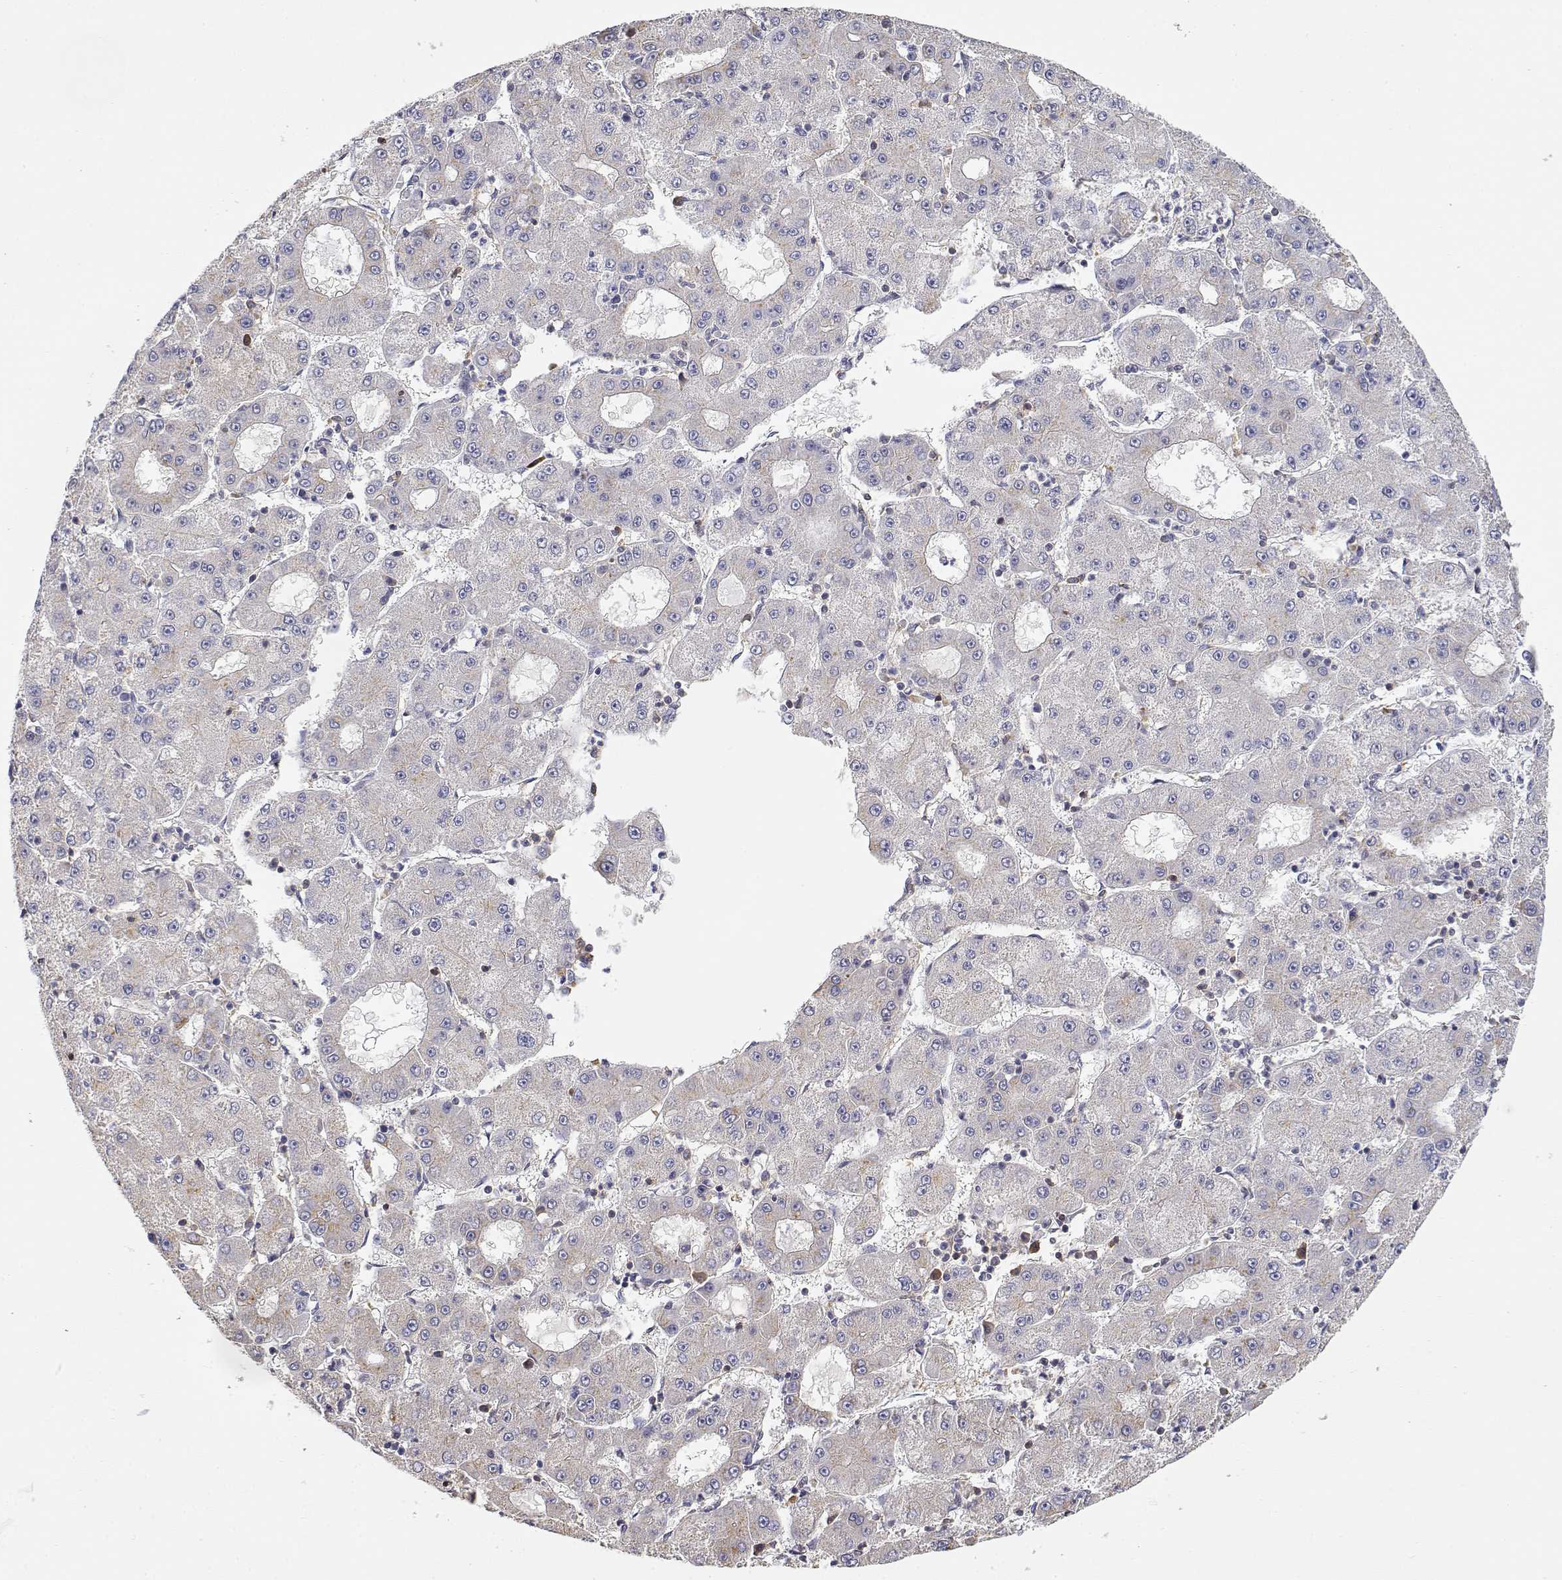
{"staining": {"intensity": "negative", "quantity": "none", "location": "none"}, "tissue": "liver cancer", "cell_type": "Tumor cells", "image_type": "cancer", "snomed": [{"axis": "morphology", "description": "Carcinoma, Hepatocellular, NOS"}, {"axis": "topography", "description": "Liver"}], "caption": "Immunohistochemistry (IHC) histopathology image of neoplastic tissue: human hepatocellular carcinoma (liver) stained with DAB exhibits no significant protein expression in tumor cells.", "gene": "ADA", "patient": {"sex": "male", "age": 73}}